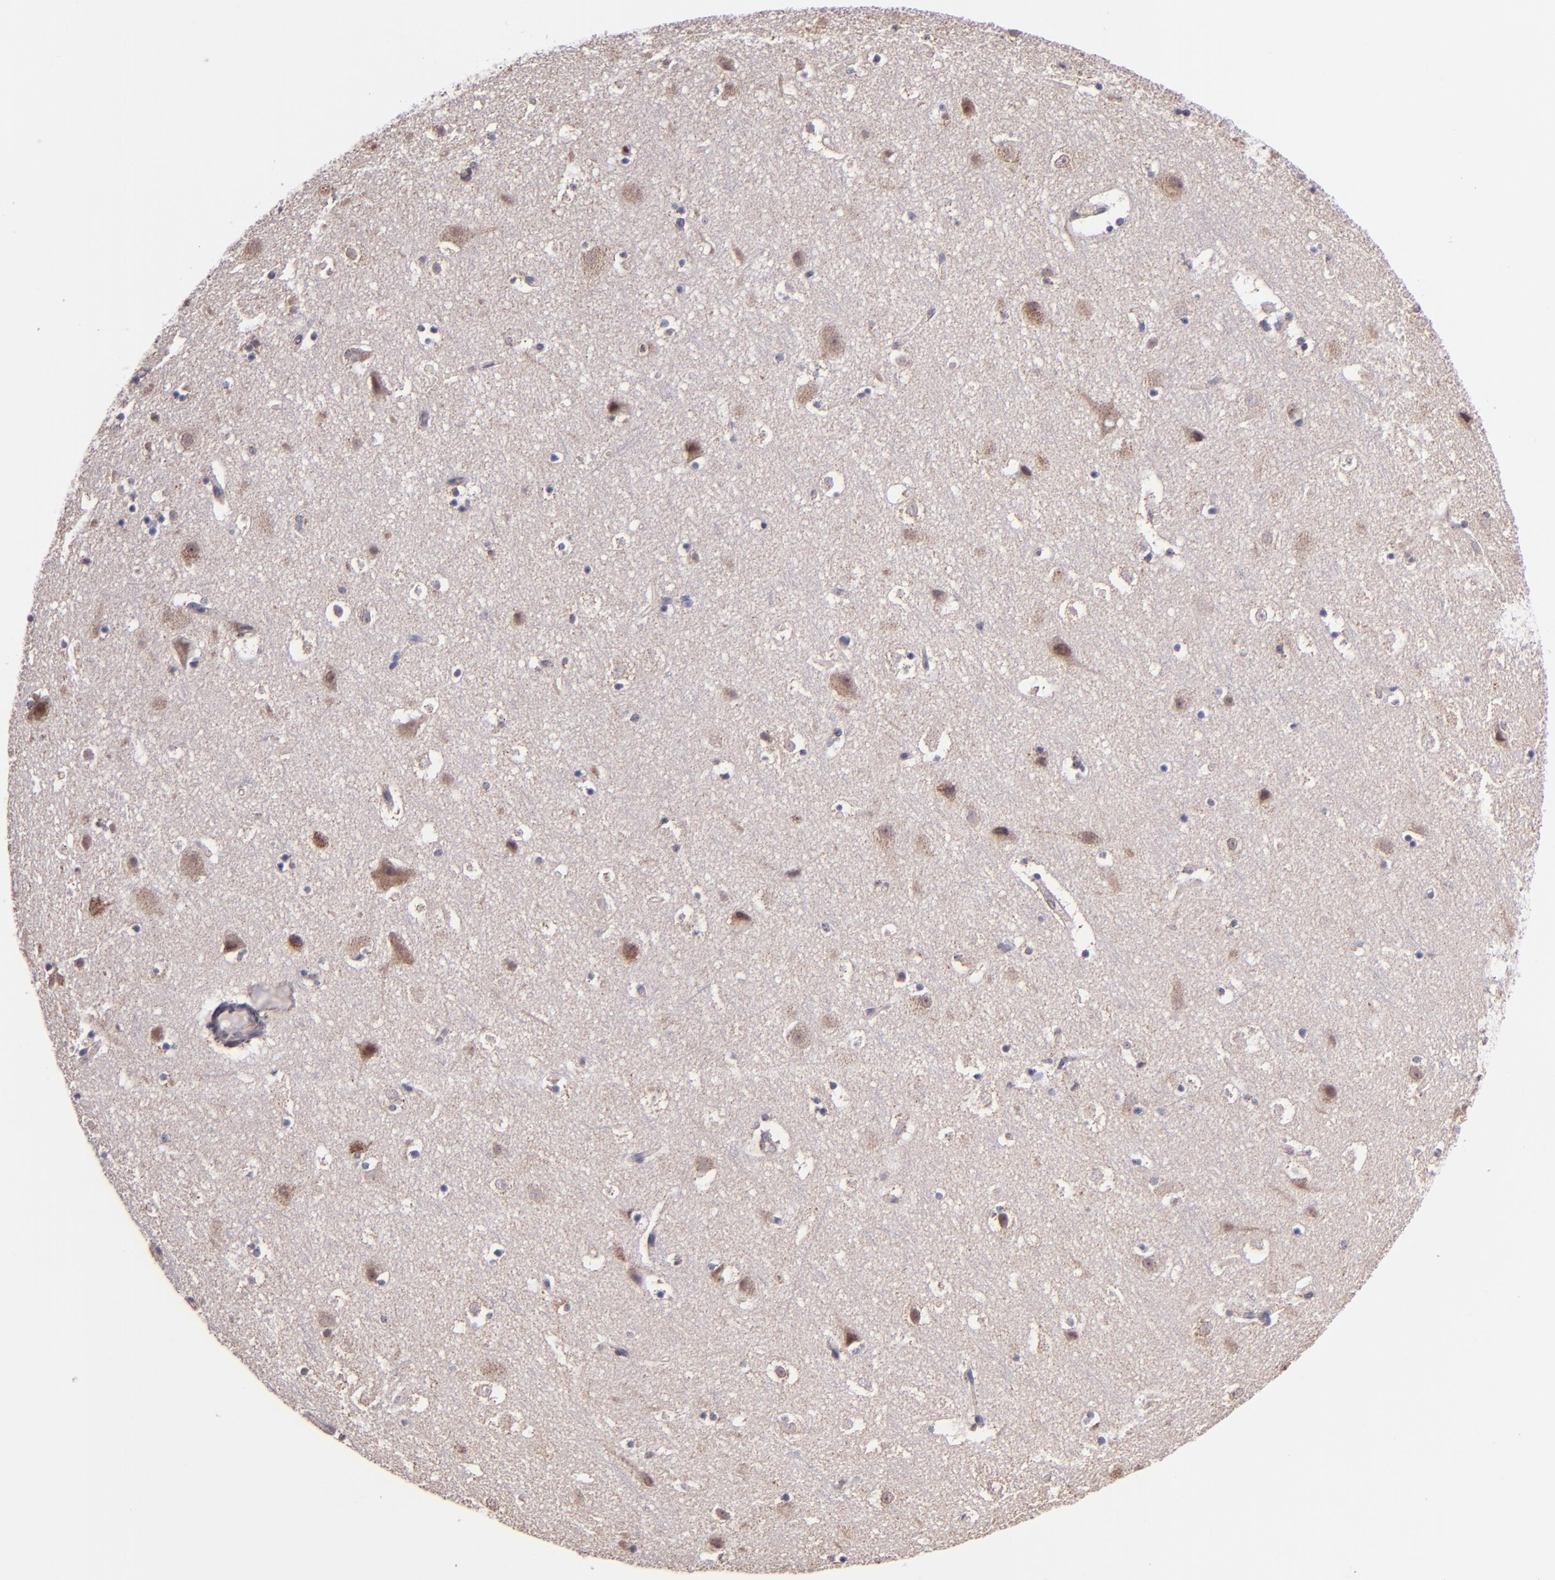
{"staining": {"intensity": "negative", "quantity": "none", "location": "none"}, "tissue": "cerebral cortex", "cell_type": "Endothelial cells", "image_type": "normal", "snomed": [{"axis": "morphology", "description": "Normal tissue, NOS"}, {"axis": "topography", "description": "Cerebral cortex"}], "caption": "Normal cerebral cortex was stained to show a protein in brown. There is no significant positivity in endothelial cells. (Immunohistochemistry (ihc), brightfield microscopy, high magnification).", "gene": "SHC1", "patient": {"sex": "male", "age": 45}}